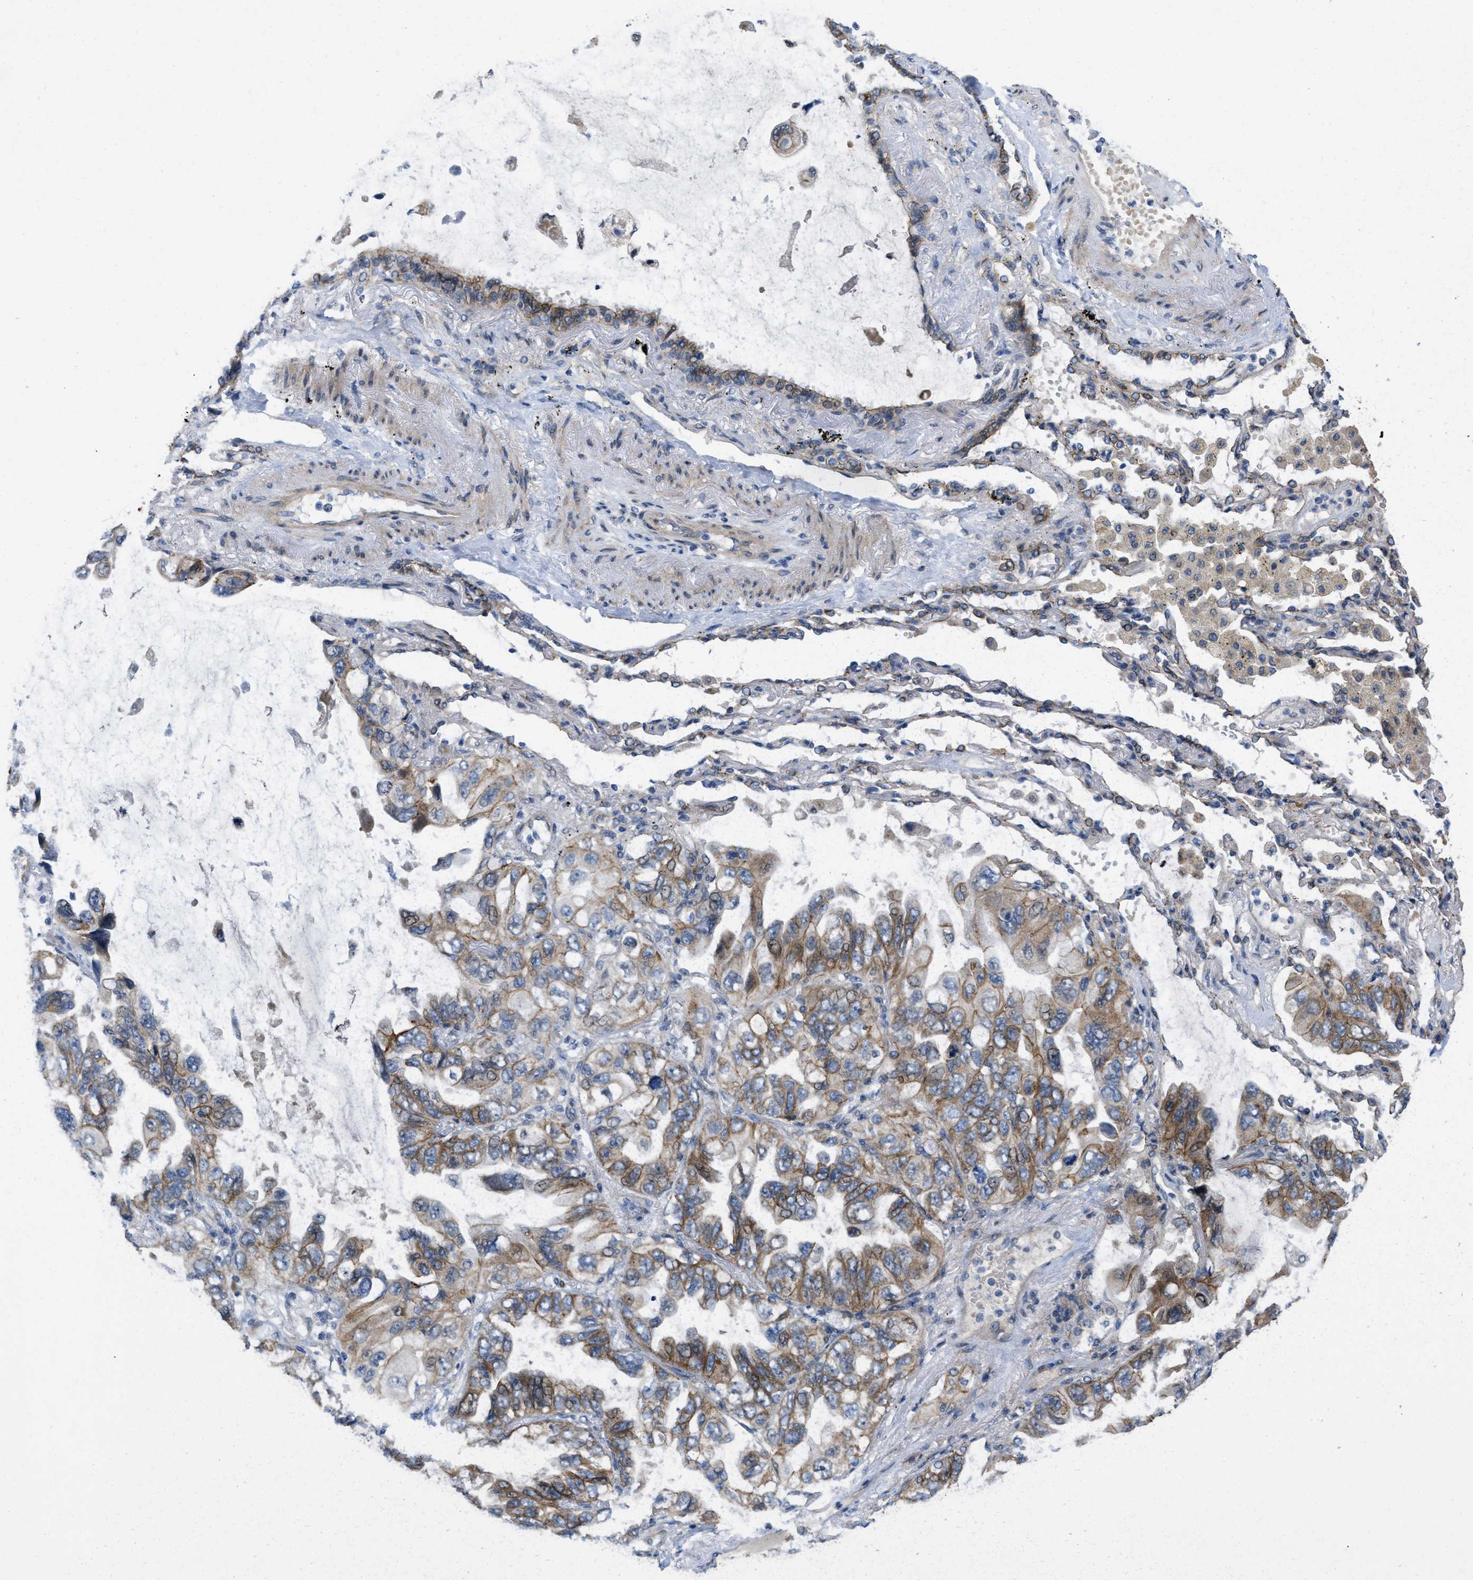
{"staining": {"intensity": "moderate", "quantity": "25%-75%", "location": "cytoplasmic/membranous"}, "tissue": "lung cancer", "cell_type": "Tumor cells", "image_type": "cancer", "snomed": [{"axis": "morphology", "description": "Squamous cell carcinoma, NOS"}, {"axis": "topography", "description": "Lung"}], "caption": "Lung squamous cell carcinoma stained with a protein marker exhibits moderate staining in tumor cells.", "gene": "CDPF1", "patient": {"sex": "female", "age": 73}}